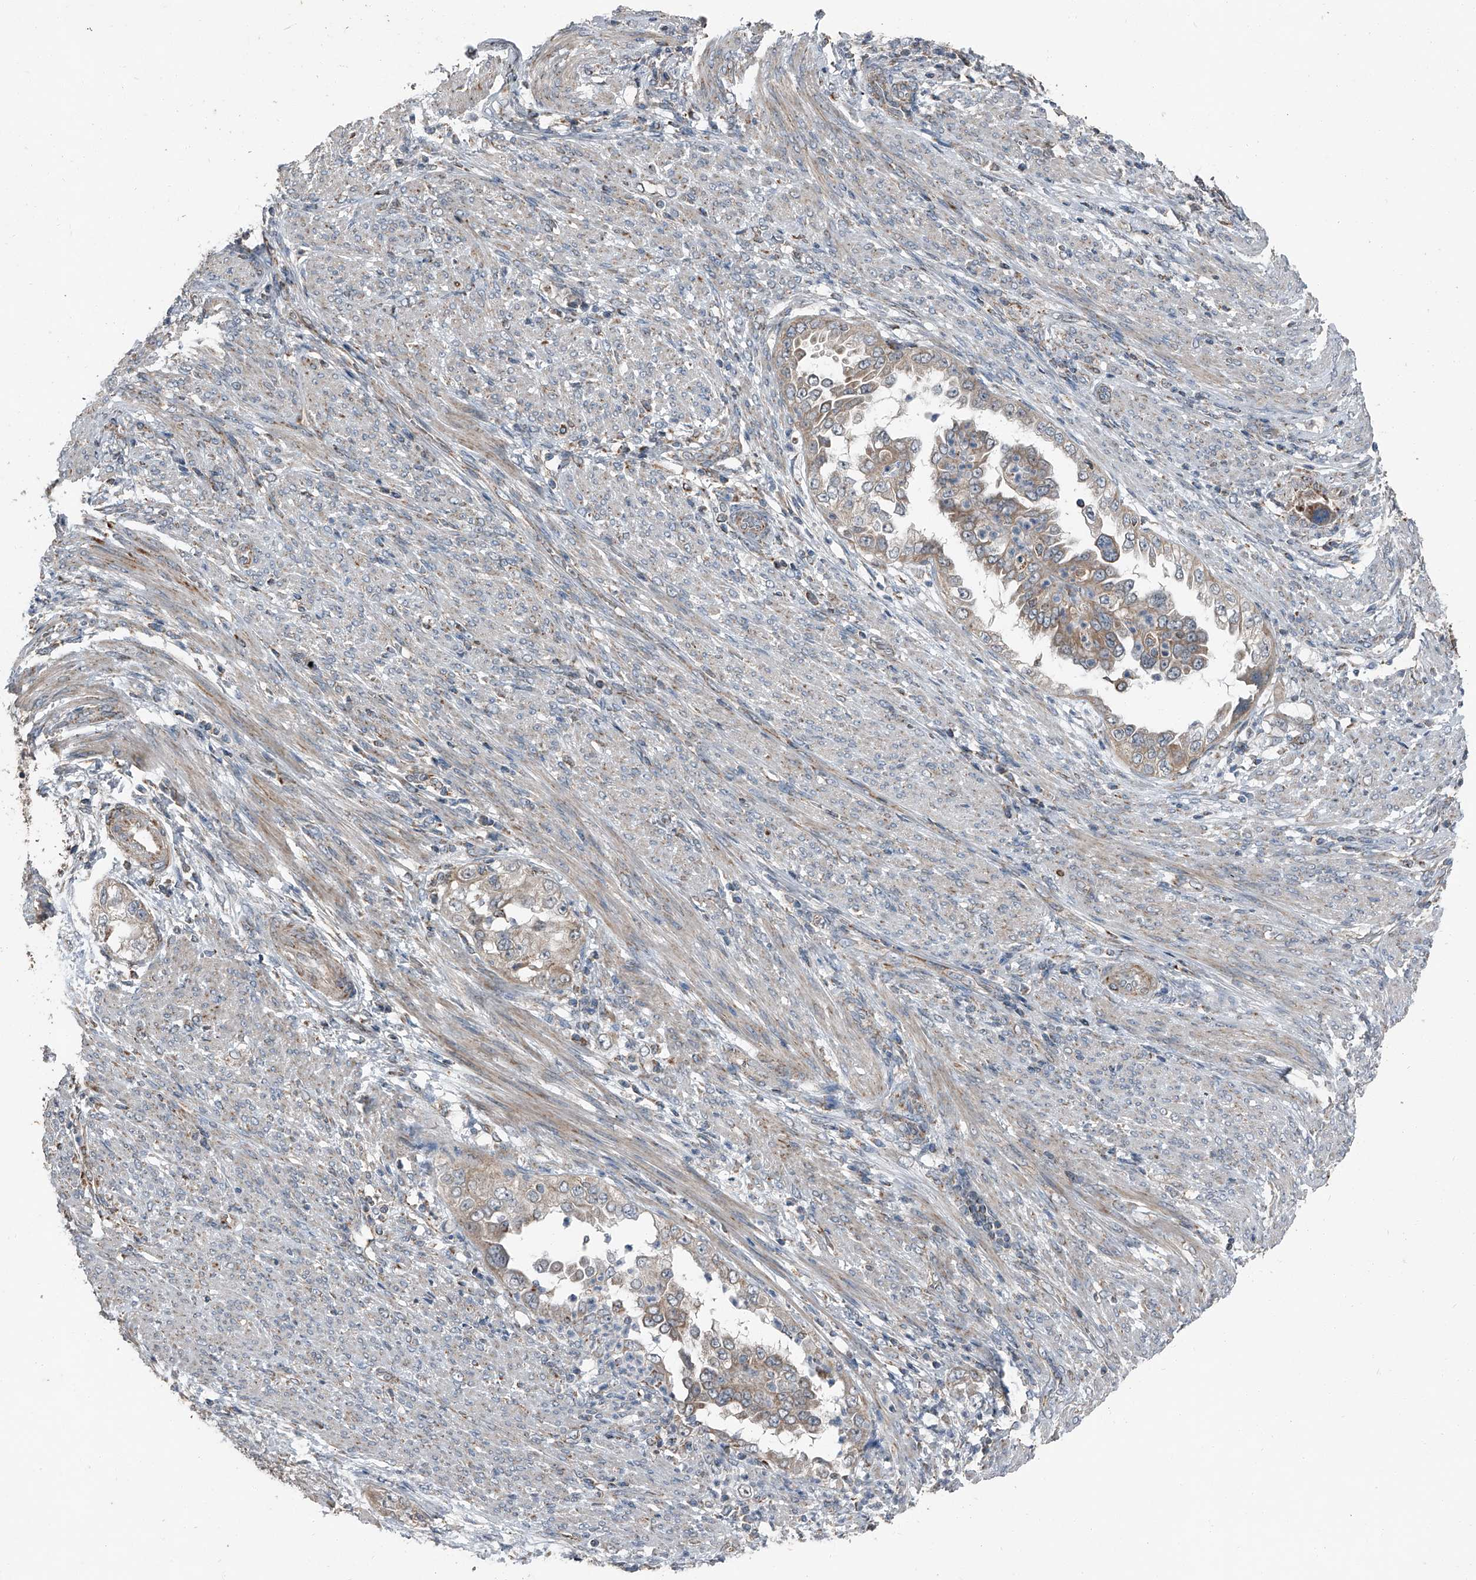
{"staining": {"intensity": "weak", "quantity": ">75%", "location": "cytoplasmic/membranous"}, "tissue": "endometrial cancer", "cell_type": "Tumor cells", "image_type": "cancer", "snomed": [{"axis": "morphology", "description": "Adenocarcinoma, NOS"}, {"axis": "topography", "description": "Endometrium"}], "caption": "DAB immunohistochemical staining of endometrial adenocarcinoma demonstrates weak cytoplasmic/membranous protein positivity in approximately >75% of tumor cells.", "gene": "CHRNA7", "patient": {"sex": "female", "age": 85}}